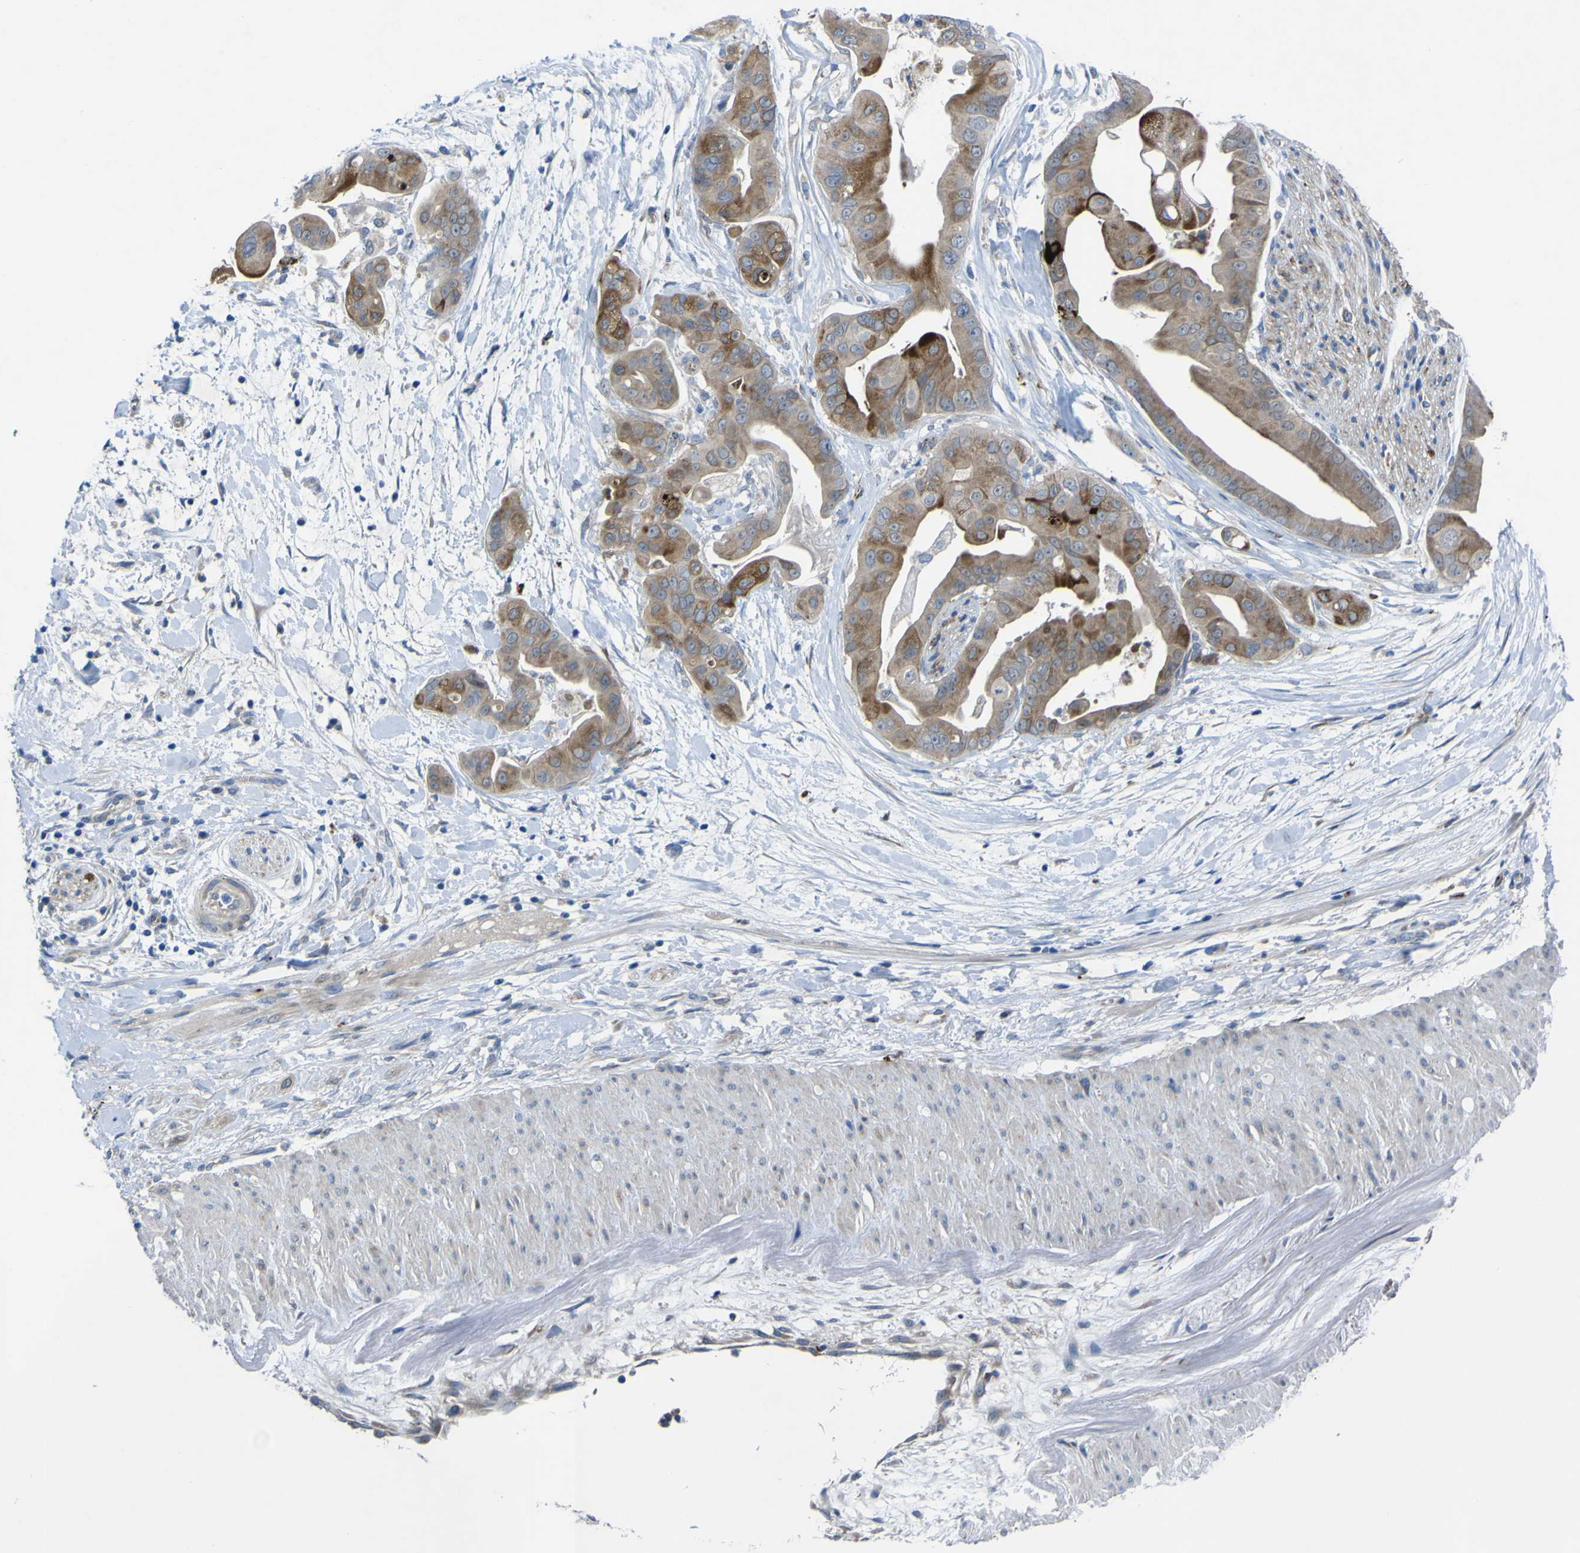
{"staining": {"intensity": "moderate", "quantity": ">75%", "location": "cytoplasmic/membranous"}, "tissue": "pancreatic cancer", "cell_type": "Tumor cells", "image_type": "cancer", "snomed": [{"axis": "morphology", "description": "Adenocarcinoma, NOS"}, {"axis": "topography", "description": "Pancreas"}], "caption": "Protein staining displays moderate cytoplasmic/membranous expression in approximately >75% of tumor cells in pancreatic cancer (adenocarcinoma).", "gene": "CST3", "patient": {"sex": "female", "age": 75}}